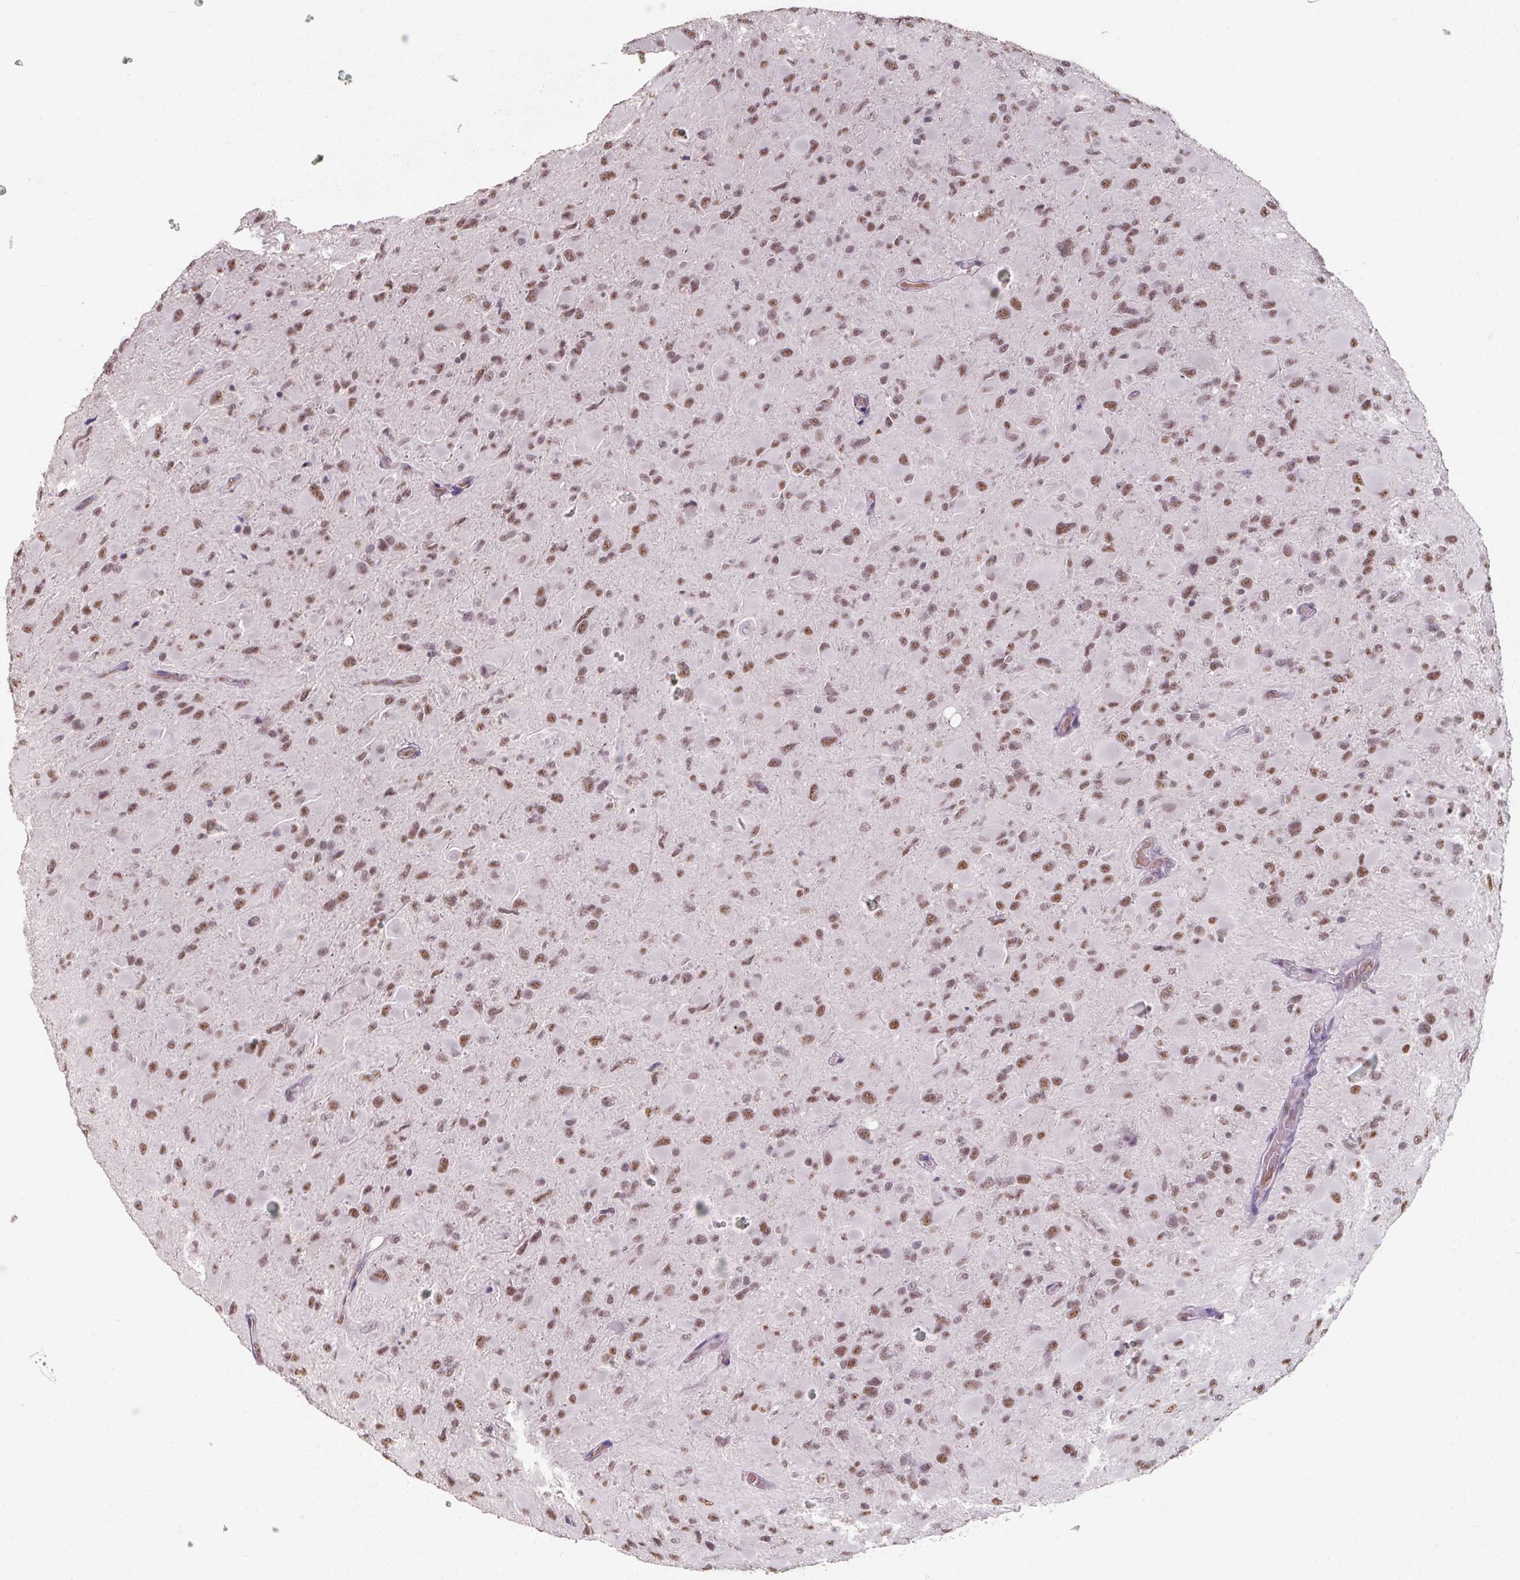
{"staining": {"intensity": "moderate", "quantity": "25%-75%", "location": "nuclear"}, "tissue": "glioma", "cell_type": "Tumor cells", "image_type": "cancer", "snomed": [{"axis": "morphology", "description": "Glioma, malignant, High grade"}, {"axis": "topography", "description": "Cerebral cortex"}], "caption": "Tumor cells show moderate nuclear staining in approximately 25%-75% of cells in glioma.", "gene": "ZFTRAF1", "patient": {"sex": "female", "age": 36}}